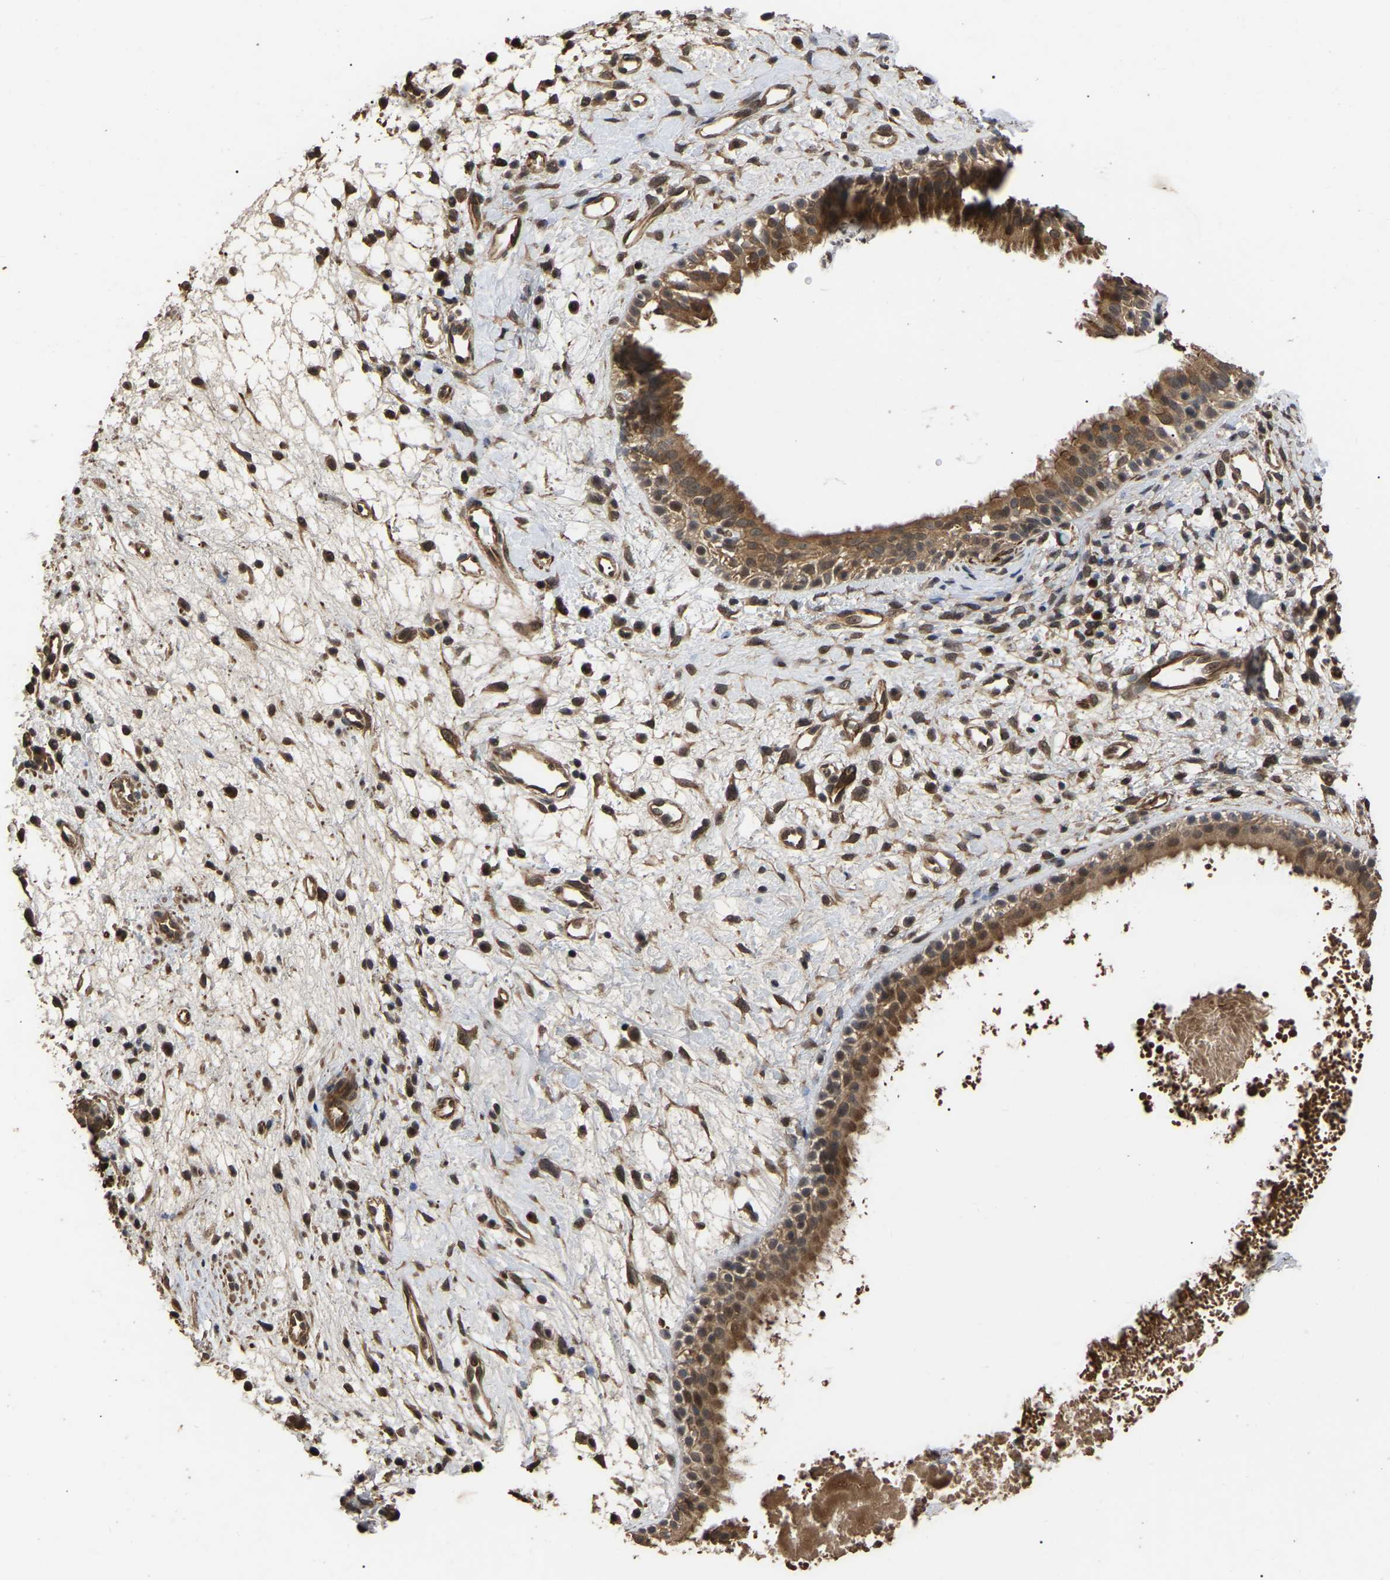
{"staining": {"intensity": "moderate", "quantity": ">75%", "location": "cytoplasmic/membranous"}, "tissue": "nasopharynx", "cell_type": "Respiratory epithelial cells", "image_type": "normal", "snomed": [{"axis": "morphology", "description": "Normal tissue, NOS"}, {"axis": "topography", "description": "Nasopharynx"}], "caption": "IHC photomicrograph of normal nasopharynx: human nasopharynx stained using immunohistochemistry (IHC) exhibits medium levels of moderate protein expression localized specifically in the cytoplasmic/membranous of respiratory epithelial cells, appearing as a cytoplasmic/membranous brown color.", "gene": "FAM161B", "patient": {"sex": "male", "age": 22}}